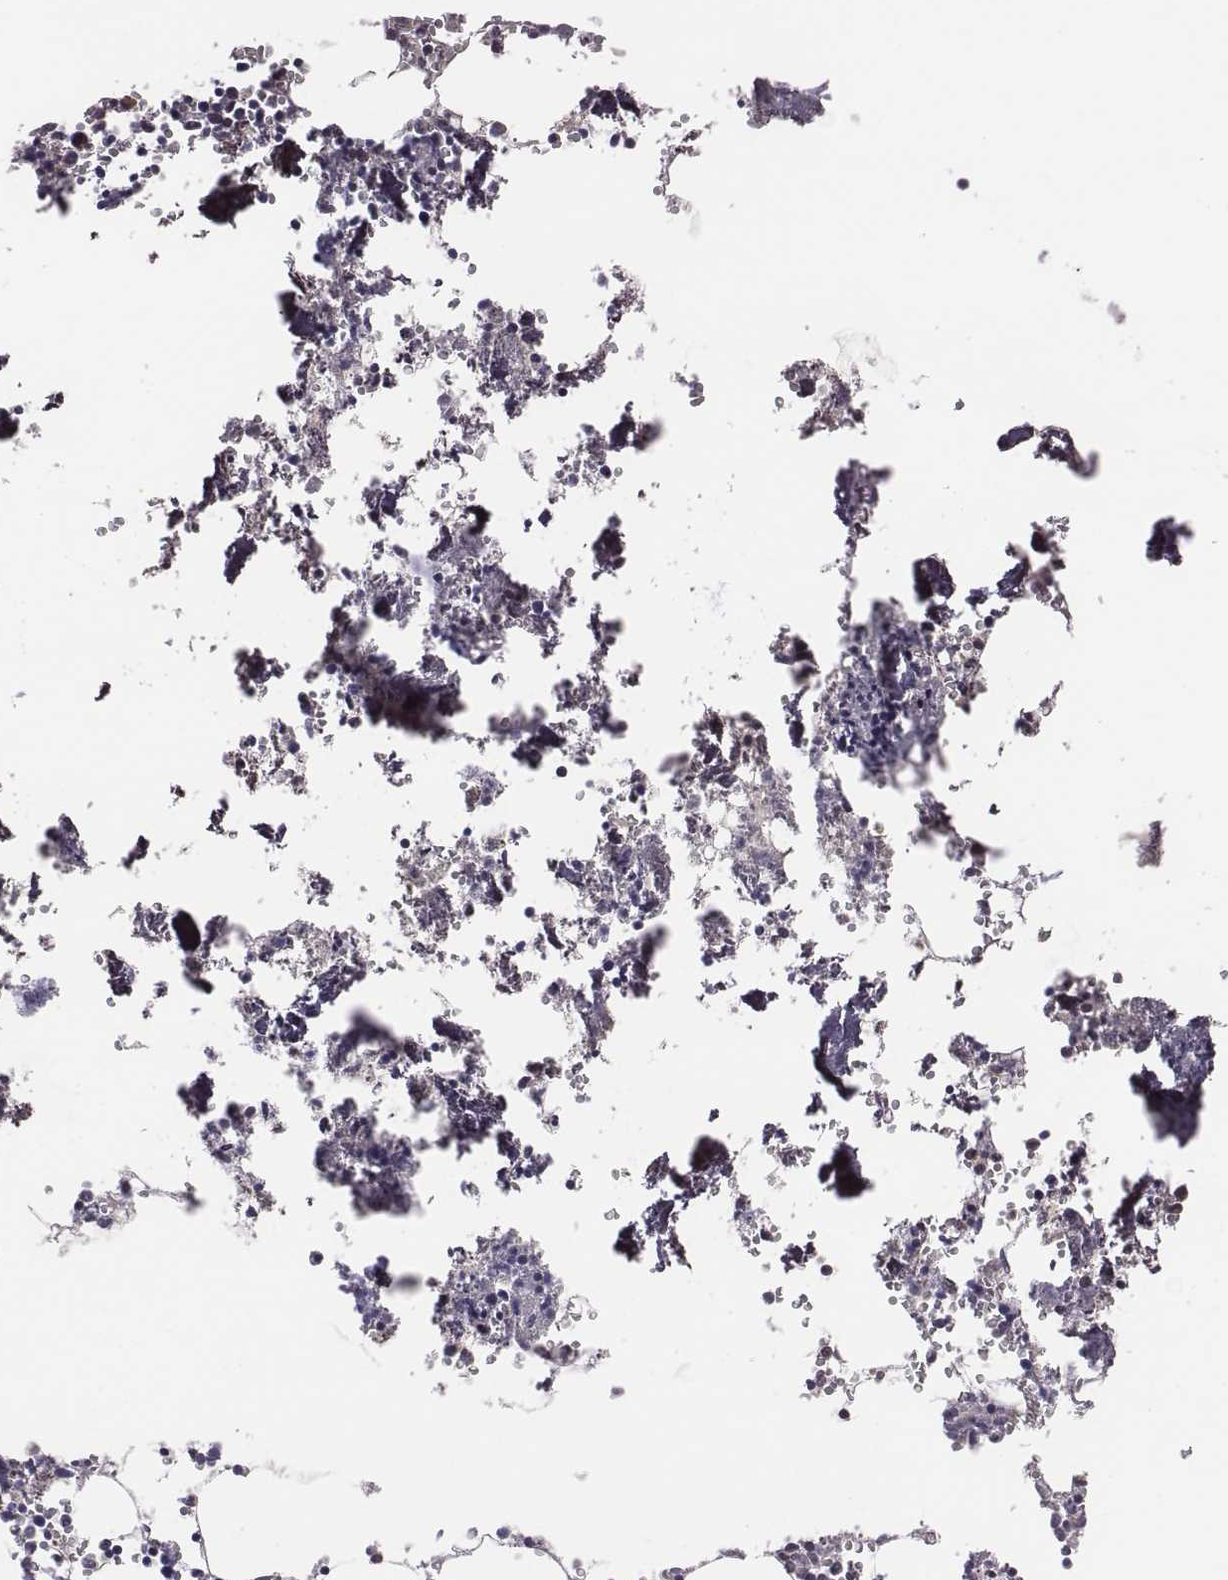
{"staining": {"intensity": "moderate", "quantity": "<25%", "location": "cytoplasmic/membranous"}, "tissue": "bone marrow", "cell_type": "Hematopoietic cells", "image_type": "normal", "snomed": [{"axis": "morphology", "description": "Normal tissue, NOS"}, {"axis": "topography", "description": "Bone marrow"}], "caption": "IHC (DAB) staining of normal bone marrow exhibits moderate cytoplasmic/membranous protein staining in about <25% of hematopoietic cells.", "gene": "SMURF2", "patient": {"sex": "male", "age": 54}}